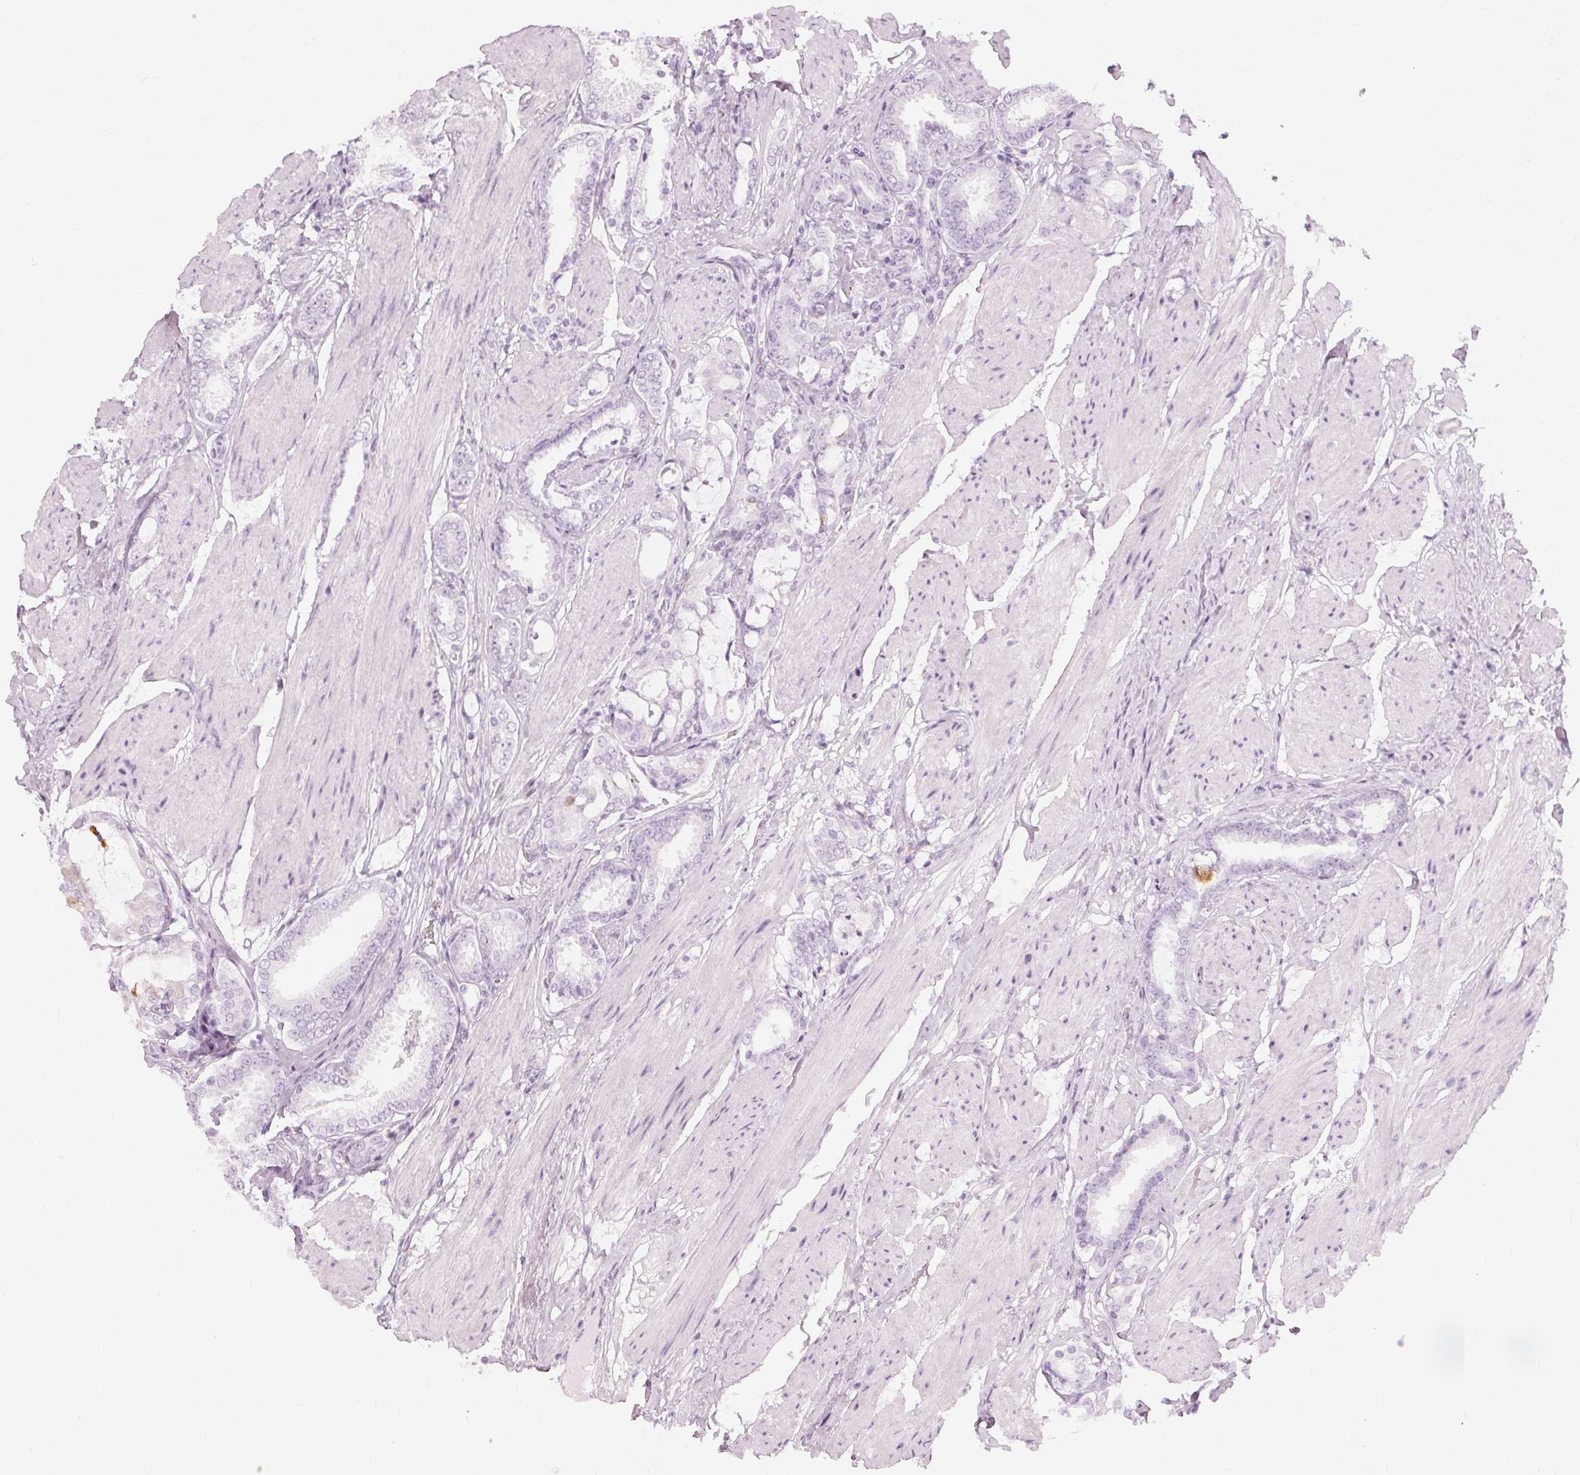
{"staining": {"intensity": "negative", "quantity": "none", "location": "none"}, "tissue": "prostate cancer", "cell_type": "Tumor cells", "image_type": "cancer", "snomed": [{"axis": "morphology", "description": "Adenocarcinoma, High grade"}, {"axis": "topography", "description": "Prostate"}], "caption": "Prostate cancer stained for a protein using immunohistochemistry (IHC) displays no expression tumor cells.", "gene": "TFF1", "patient": {"sex": "male", "age": 63}}